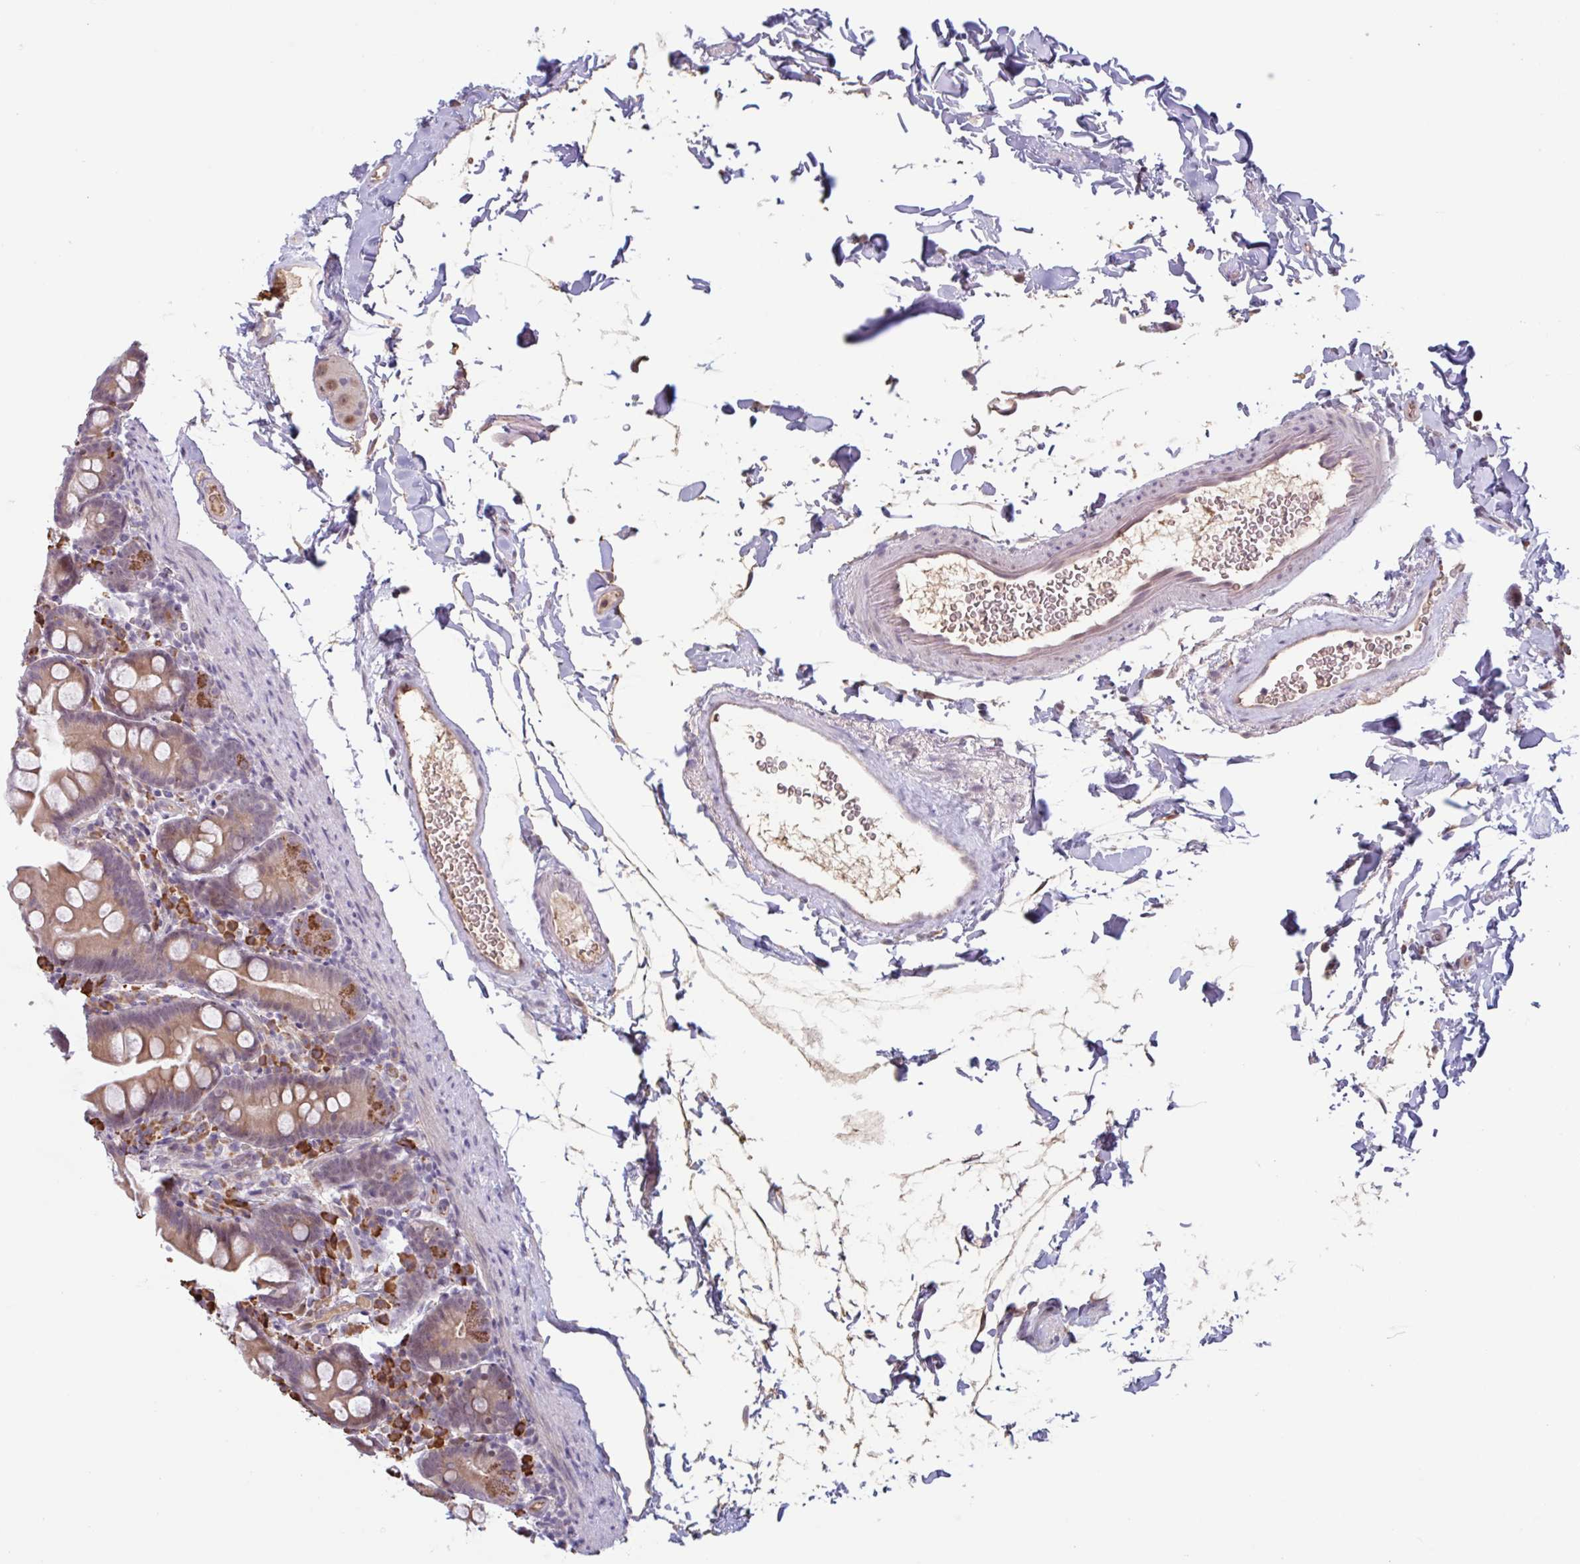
{"staining": {"intensity": "moderate", "quantity": "25%-75%", "location": "cytoplasmic/membranous"}, "tissue": "small intestine", "cell_type": "Glandular cells", "image_type": "normal", "snomed": [{"axis": "morphology", "description": "Normal tissue, NOS"}, {"axis": "topography", "description": "Small intestine"}], "caption": "IHC image of unremarkable human small intestine stained for a protein (brown), which exhibits medium levels of moderate cytoplasmic/membranous staining in approximately 25%-75% of glandular cells.", "gene": "TAF1D", "patient": {"sex": "female", "age": 68}}